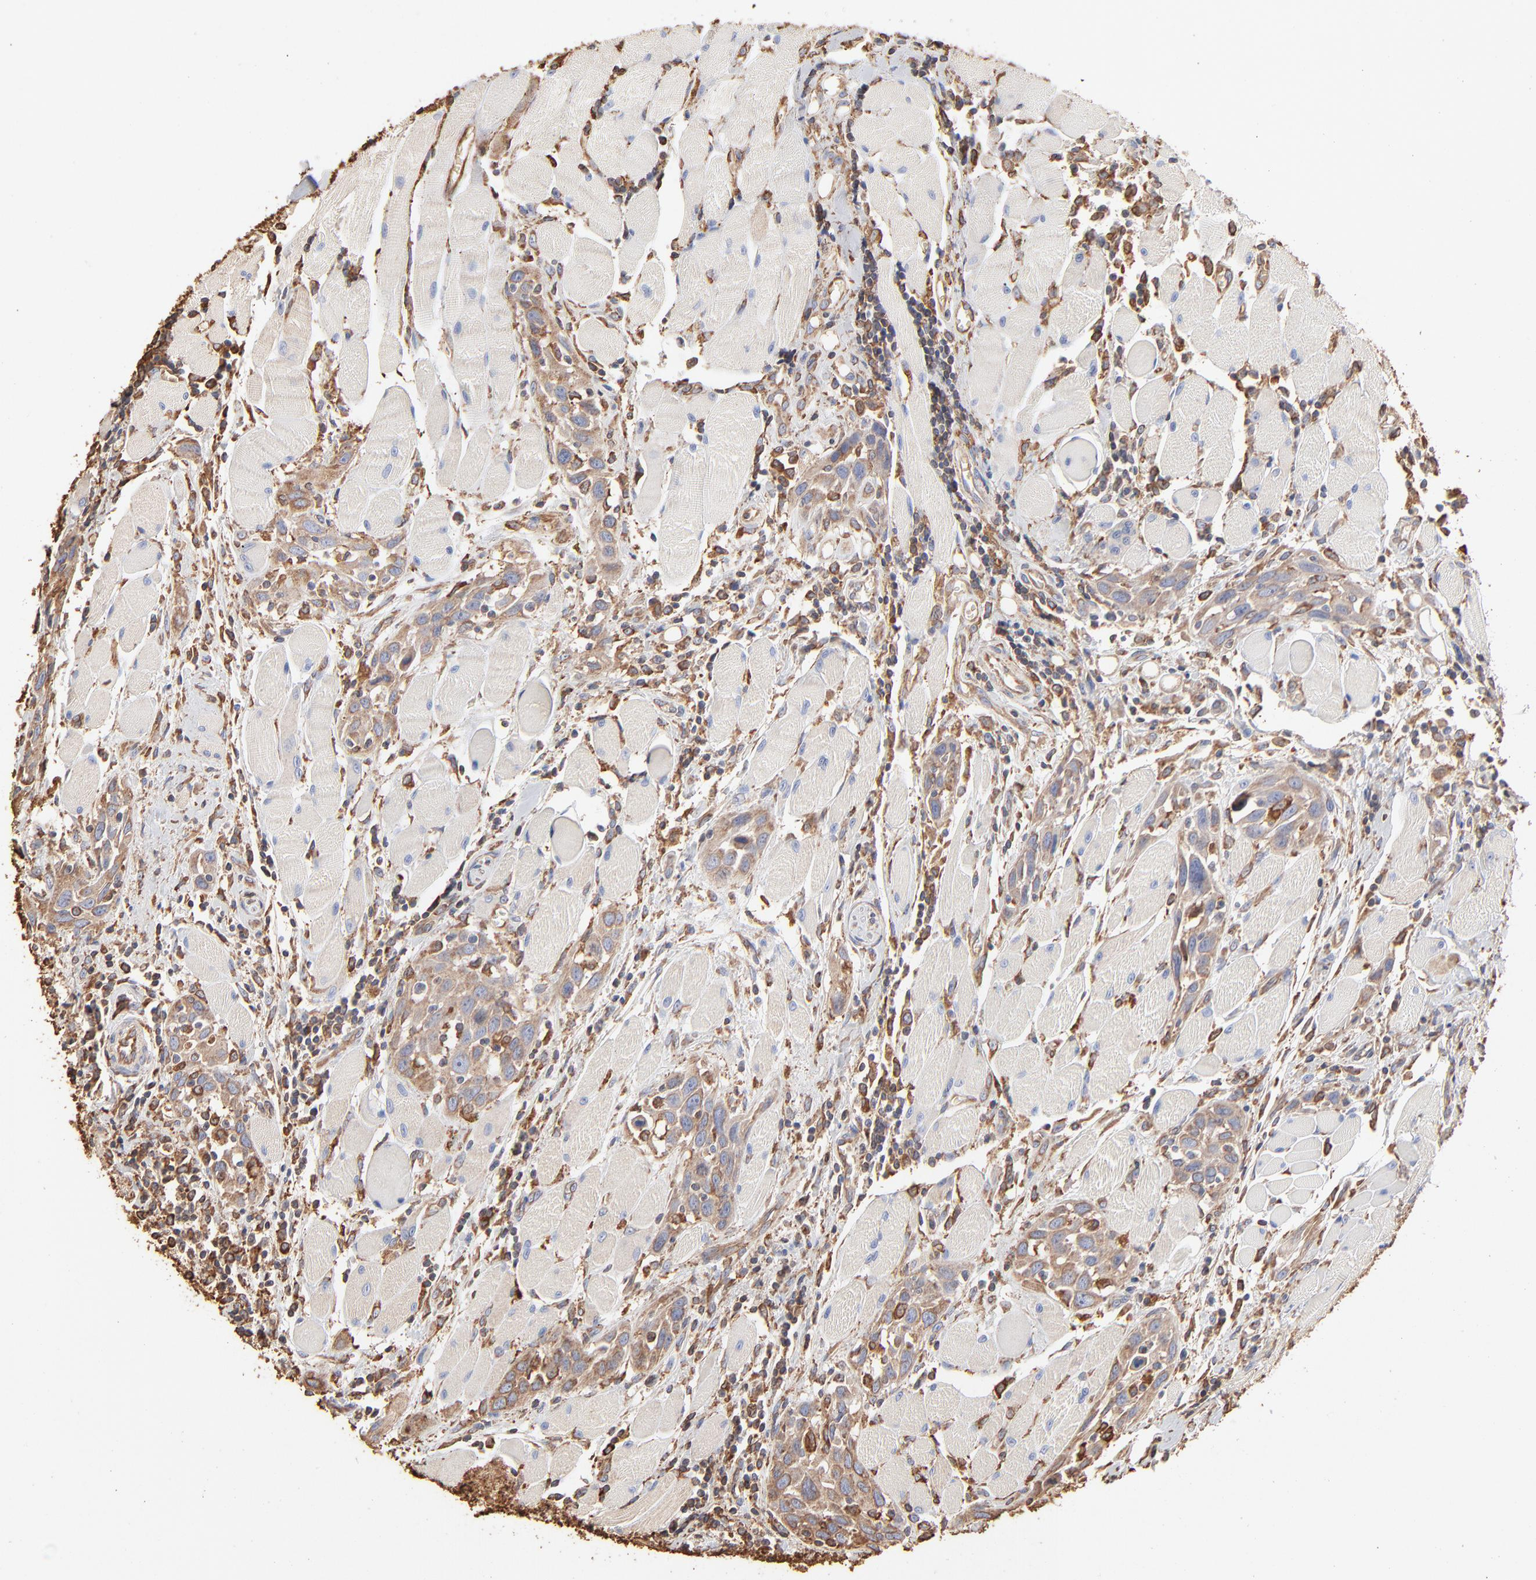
{"staining": {"intensity": "weak", "quantity": "25%-75%", "location": "cytoplasmic/membranous"}, "tissue": "head and neck cancer", "cell_type": "Tumor cells", "image_type": "cancer", "snomed": [{"axis": "morphology", "description": "Squamous cell carcinoma, NOS"}, {"axis": "topography", "description": "Oral tissue"}, {"axis": "topography", "description": "Head-Neck"}], "caption": "Head and neck cancer tissue demonstrates weak cytoplasmic/membranous positivity in approximately 25%-75% of tumor cells", "gene": "PDIA3", "patient": {"sex": "female", "age": 50}}